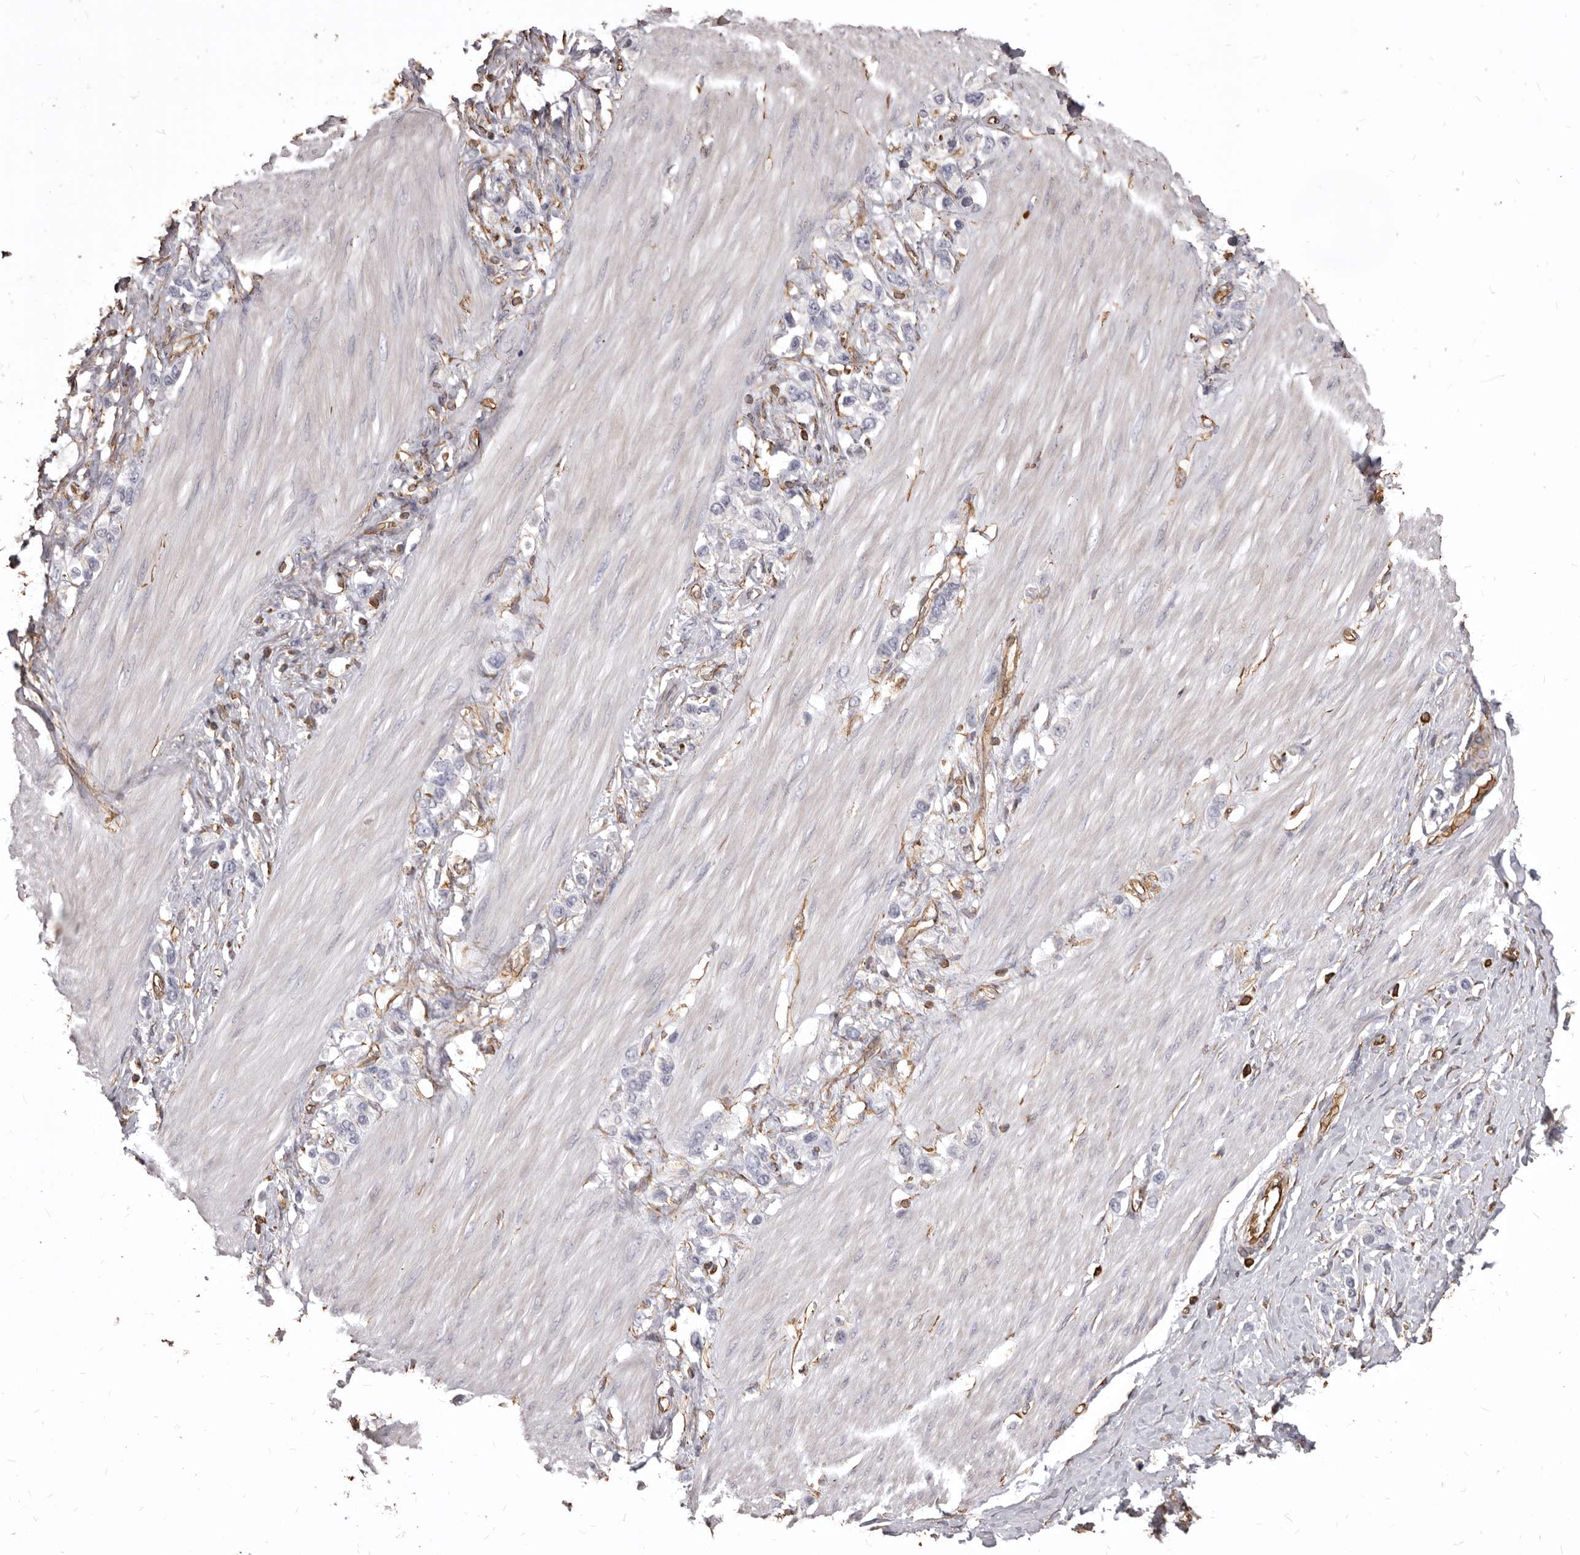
{"staining": {"intensity": "negative", "quantity": "none", "location": "none"}, "tissue": "stomach cancer", "cell_type": "Tumor cells", "image_type": "cancer", "snomed": [{"axis": "morphology", "description": "Adenocarcinoma, NOS"}, {"axis": "topography", "description": "Stomach"}], "caption": "DAB immunohistochemical staining of stomach cancer exhibits no significant positivity in tumor cells.", "gene": "MTURN", "patient": {"sex": "female", "age": 65}}